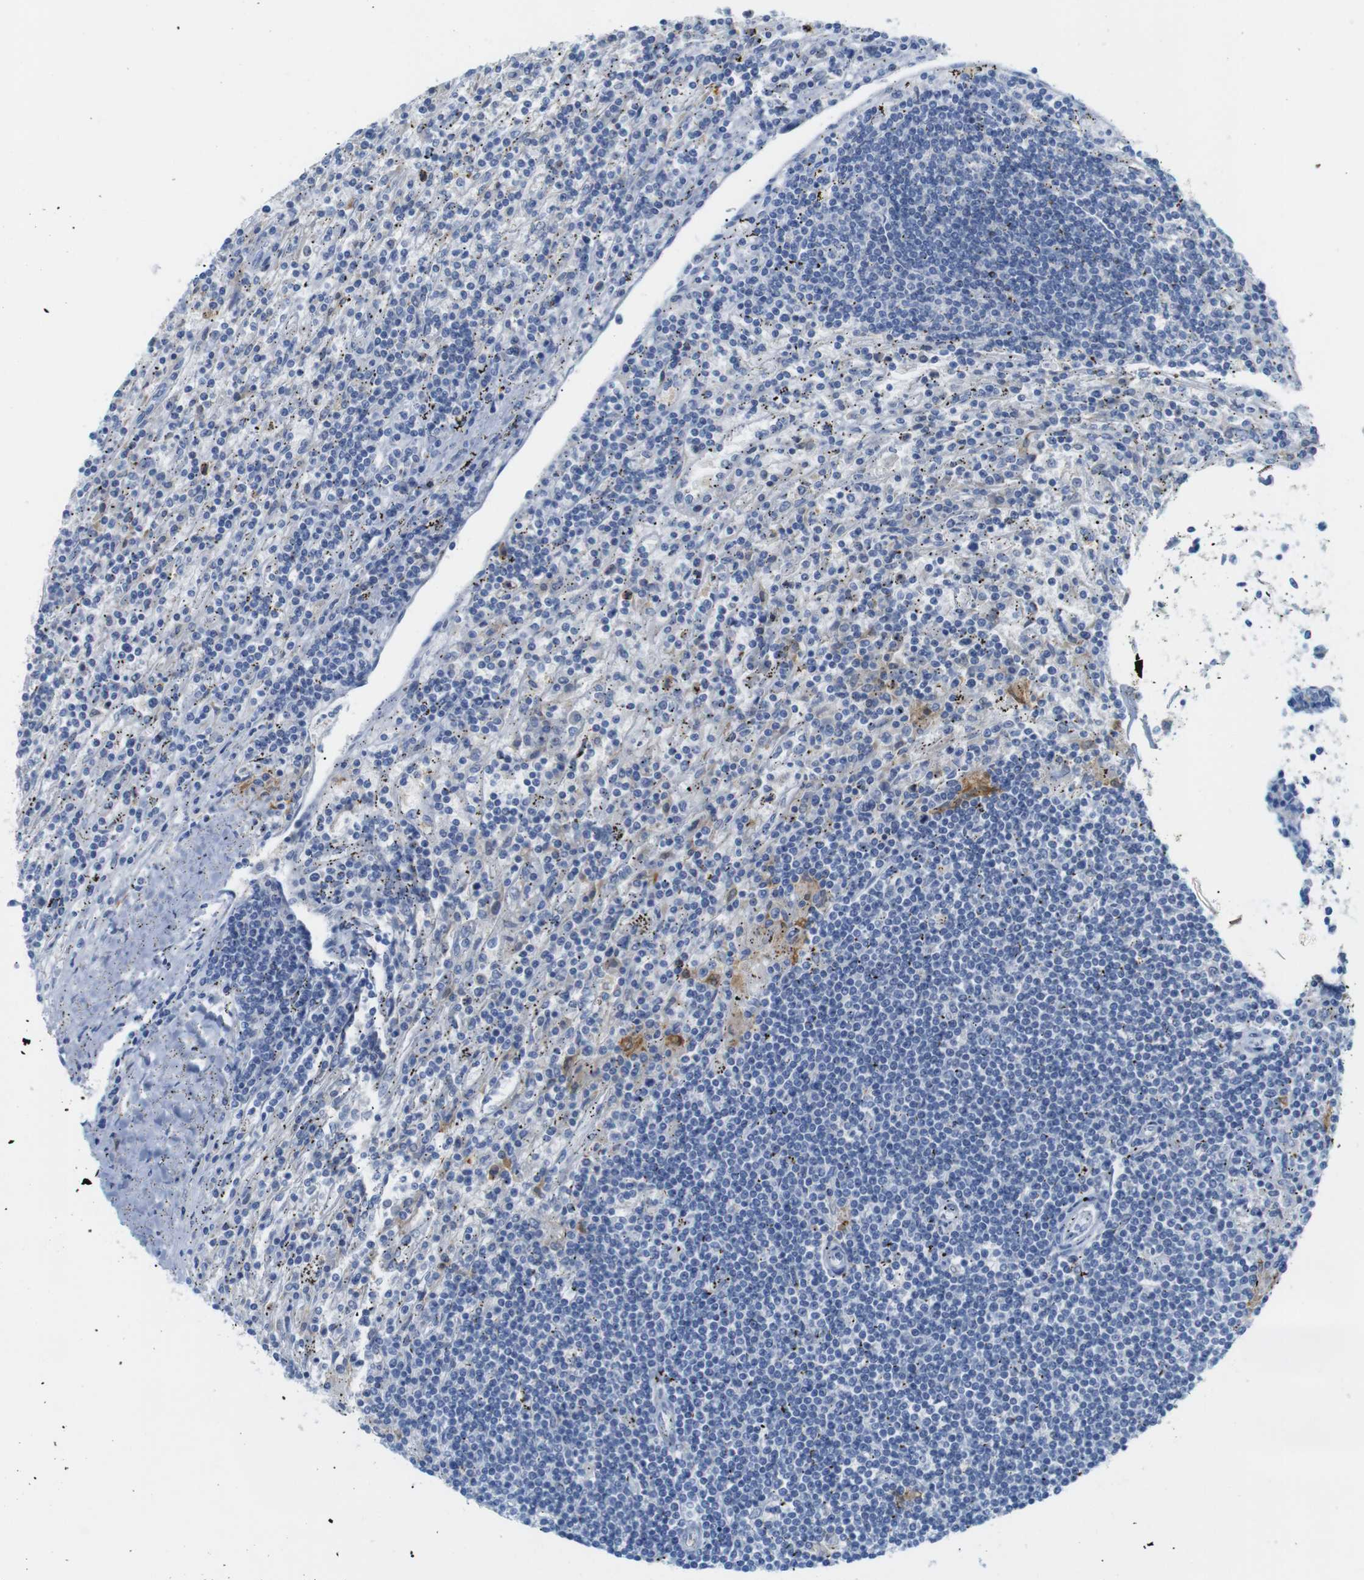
{"staining": {"intensity": "moderate", "quantity": "<25%", "location": "cytoplasmic/membranous"}, "tissue": "lymphoma", "cell_type": "Tumor cells", "image_type": "cancer", "snomed": [{"axis": "morphology", "description": "Malignant lymphoma, non-Hodgkin's type, Low grade"}, {"axis": "topography", "description": "Spleen"}], "caption": "Low-grade malignant lymphoma, non-Hodgkin's type stained for a protein shows moderate cytoplasmic/membranous positivity in tumor cells.", "gene": "NEBL", "patient": {"sex": "male", "age": 76}}